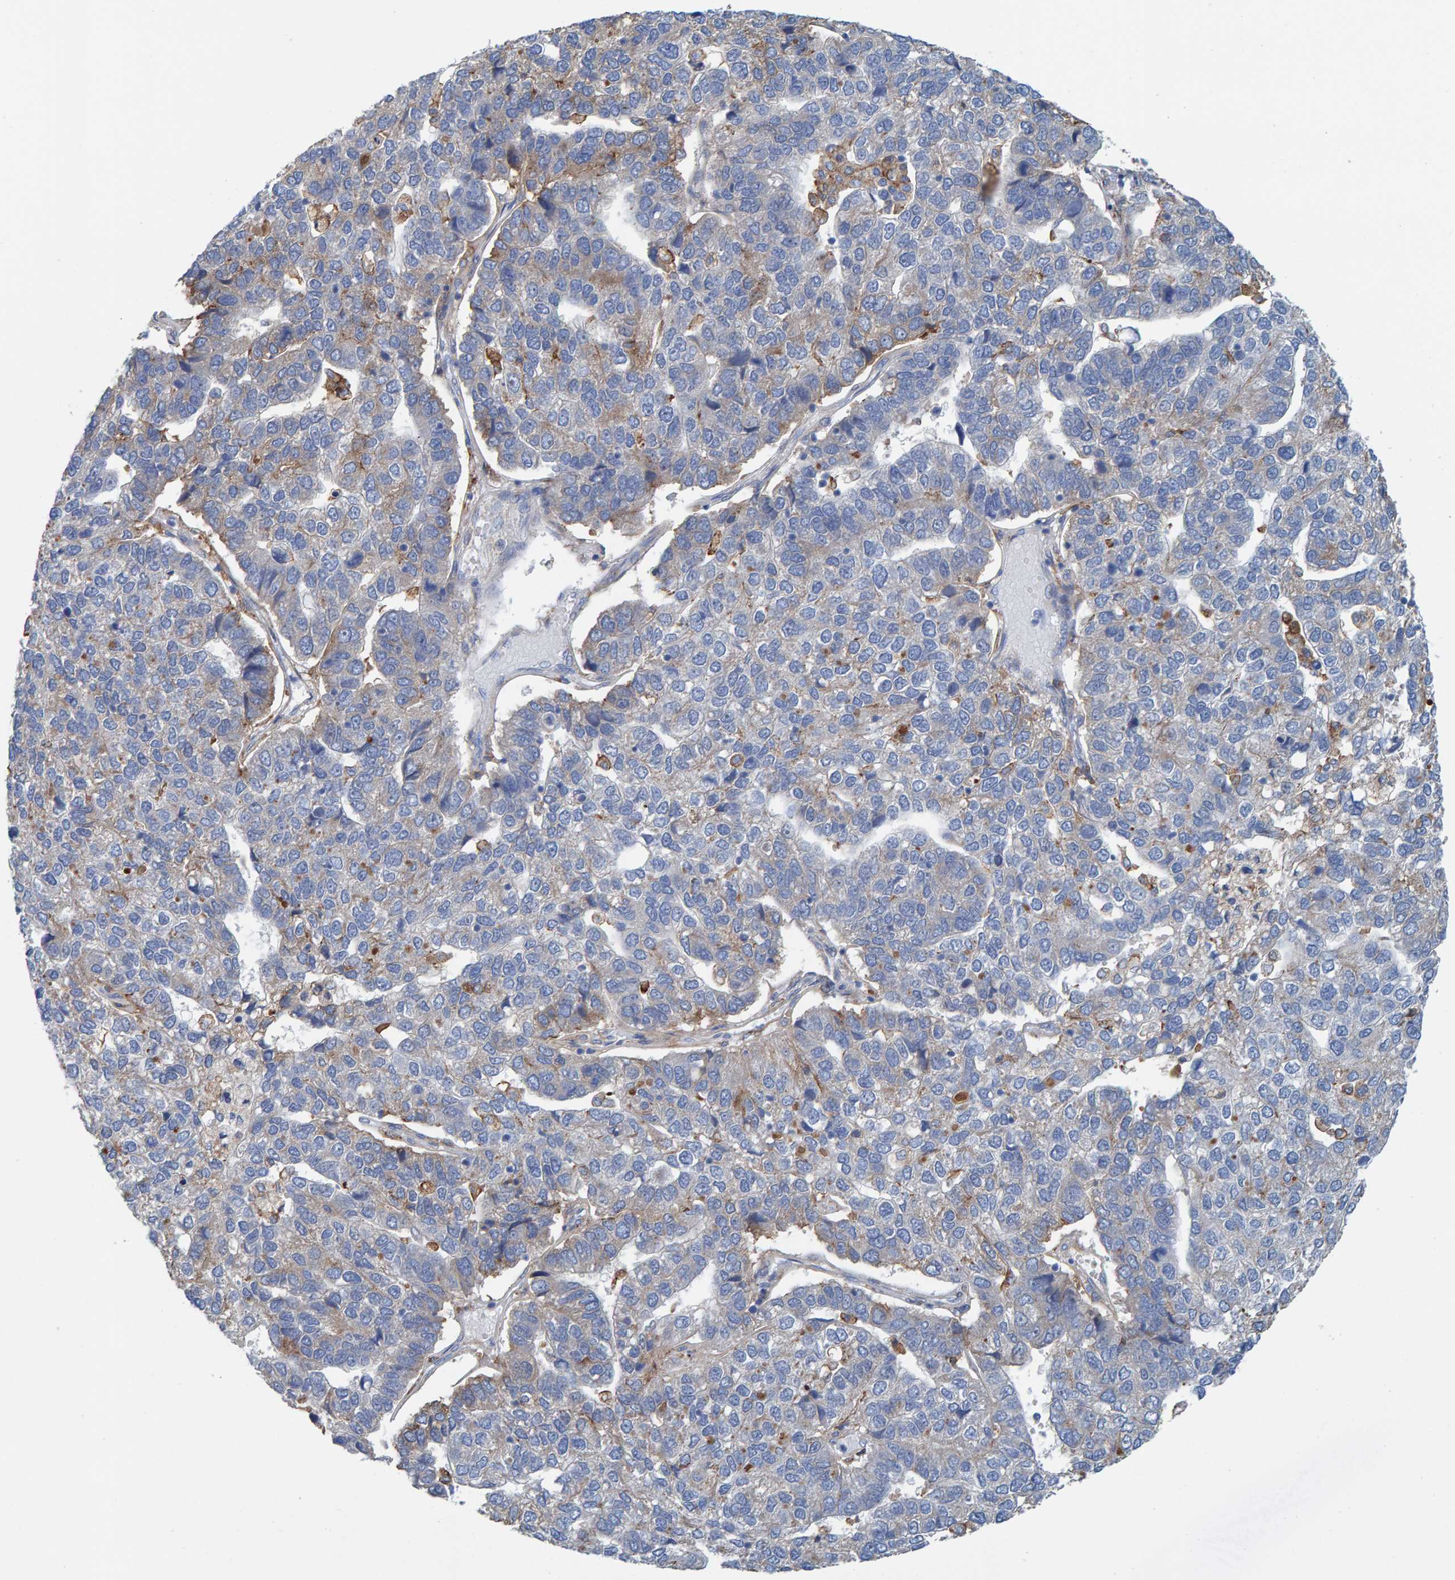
{"staining": {"intensity": "weak", "quantity": "<25%", "location": "cytoplasmic/membranous"}, "tissue": "pancreatic cancer", "cell_type": "Tumor cells", "image_type": "cancer", "snomed": [{"axis": "morphology", "description": "Adenocarcinoma, NOS"}, {"axis": "topography", "description": "Pancreas"}], "caption": "High magnification brightfield microscopy of adenocarcinoma (pancreatic) stained with DAB (brown) and counterstained with hematoxylin (blue): tumor cells show no significant positivity. (Stains: DAB immunohistochemistry (IHC) with hematoxylin counter stain, Microscopy: brightfield microscopy at high magnification).", "gene": "LRP1", "patient": {"sex": "female", "age": 61}}